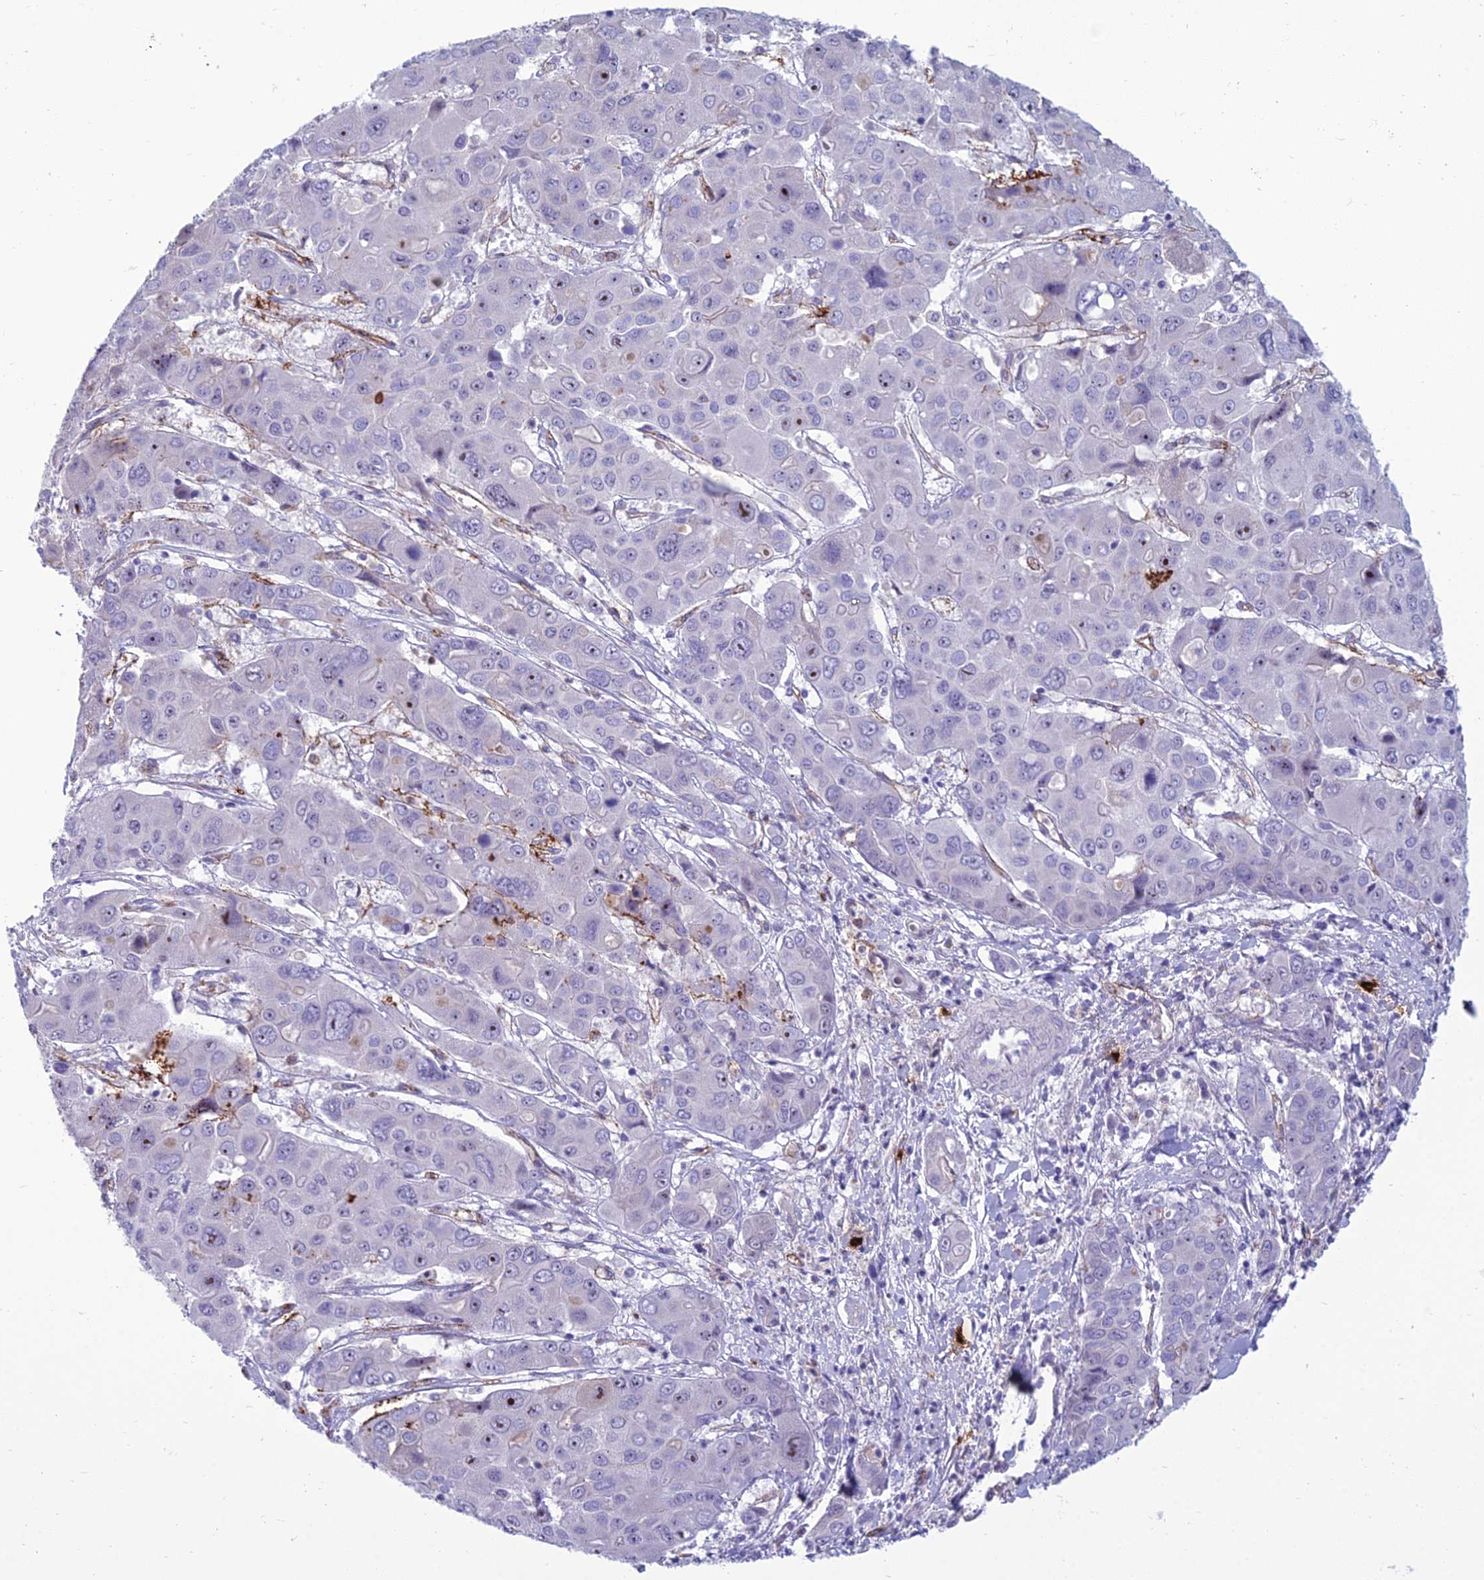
{"staining": {"intensity": "negative", "quantity": "none", "location": "none"}, "tissue": "liver cancer", "cell_type": "Tumor cells", "image_type": "cancer", "snomed": [{"axis": "morphology", "description": "Cholangiocarcinoma"}, {"axis": "topography", "description": "Liver"}], "caption": "A high-resolution image shows IHC staining of cholangiocarcinoma (liver), which shows no significant positivity in tumor cells.", "gene": "BBS7", "patient": {"sex": "male", "age": 67}}